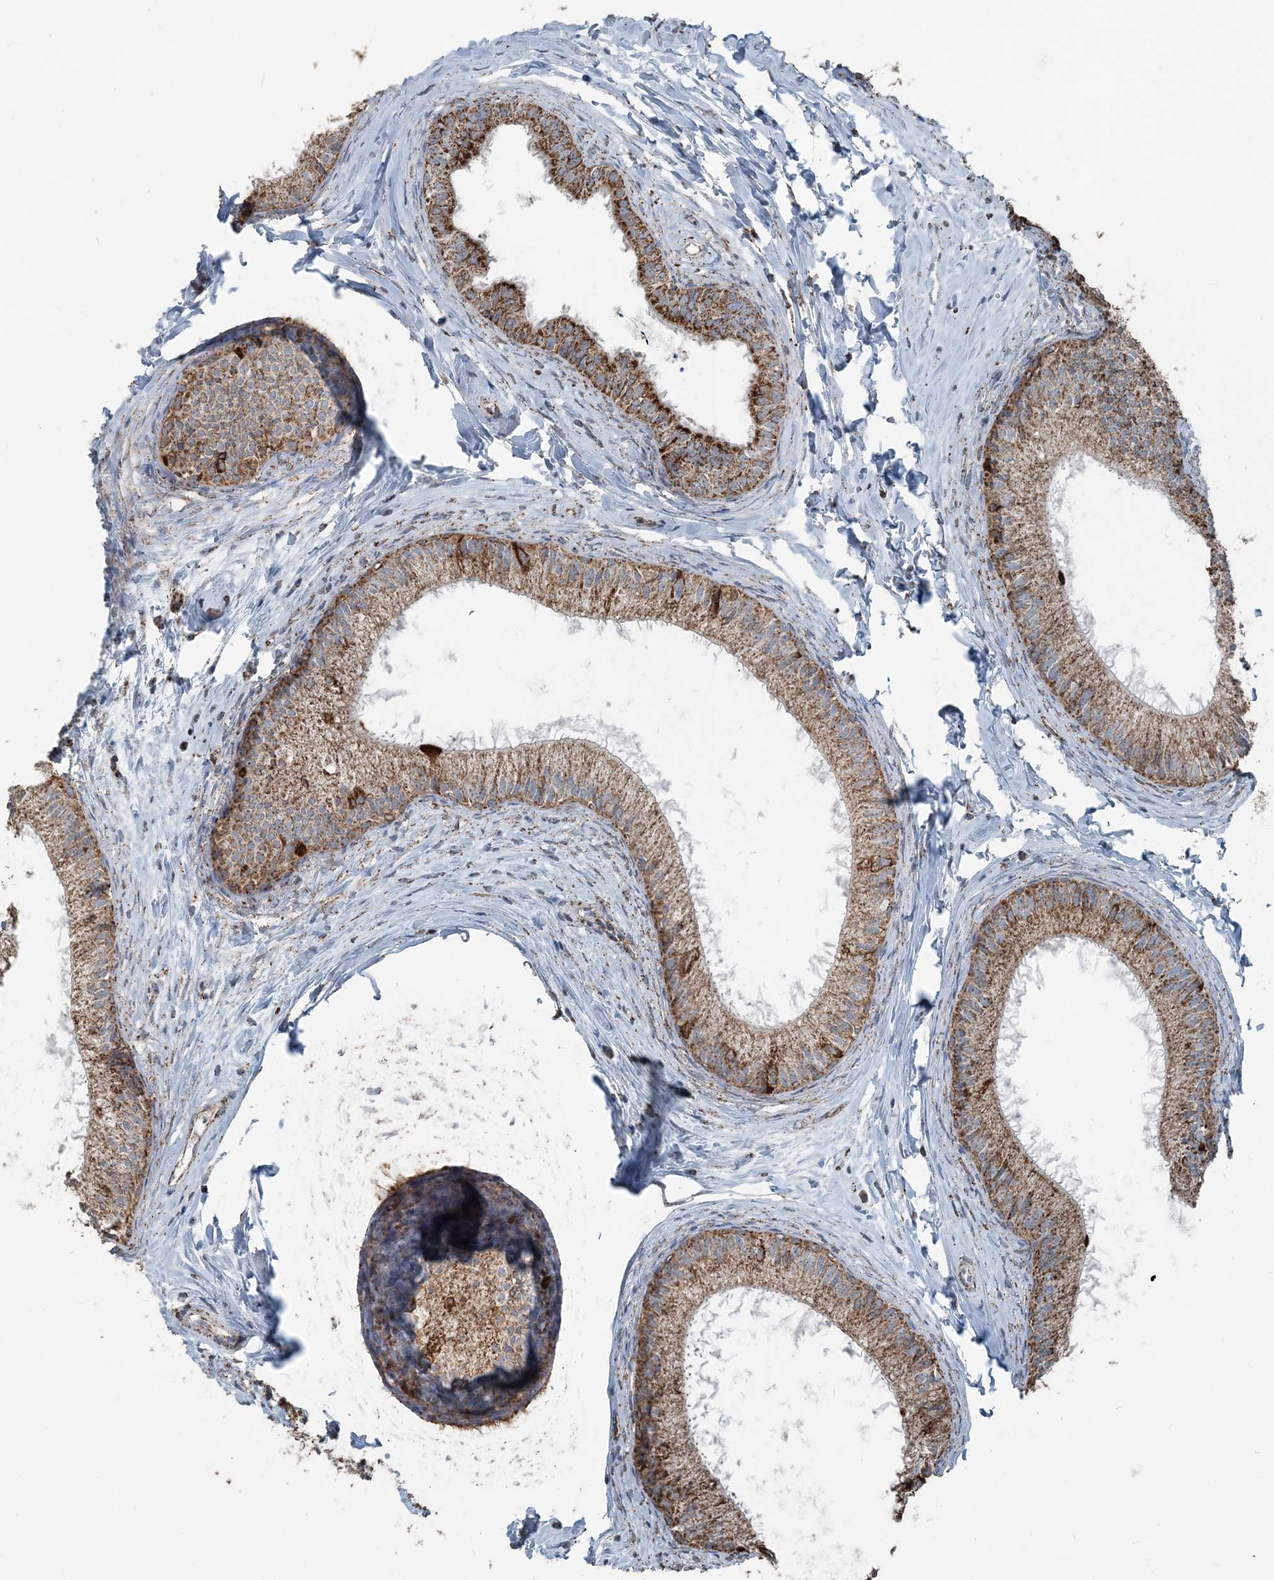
{"staining": {"intensity": "strong", "quantity": ">75%", "location": "cytoplasmic/membranous"}, "tissue": "epididymis", "cell_type": "Glandular cells", "image_type": "normal", "snomed": [{"axis": "morphology", "description": "Normal tissue, NOS"}, {"axis": "topography", "description": "Epididymis"}], "caption": "The image displays immunohistochemical staining of normal epididymis. There is strong cytoplasmic/membranous expression is appreciated in approximately >75% of glandular cells. Using DAB (brown) and hematoxylin (blue) stains, captured at high magnification using brightfield microscopy.", "gene": "SUCLG1", "patient": {"sex": "male", "age": 34}}